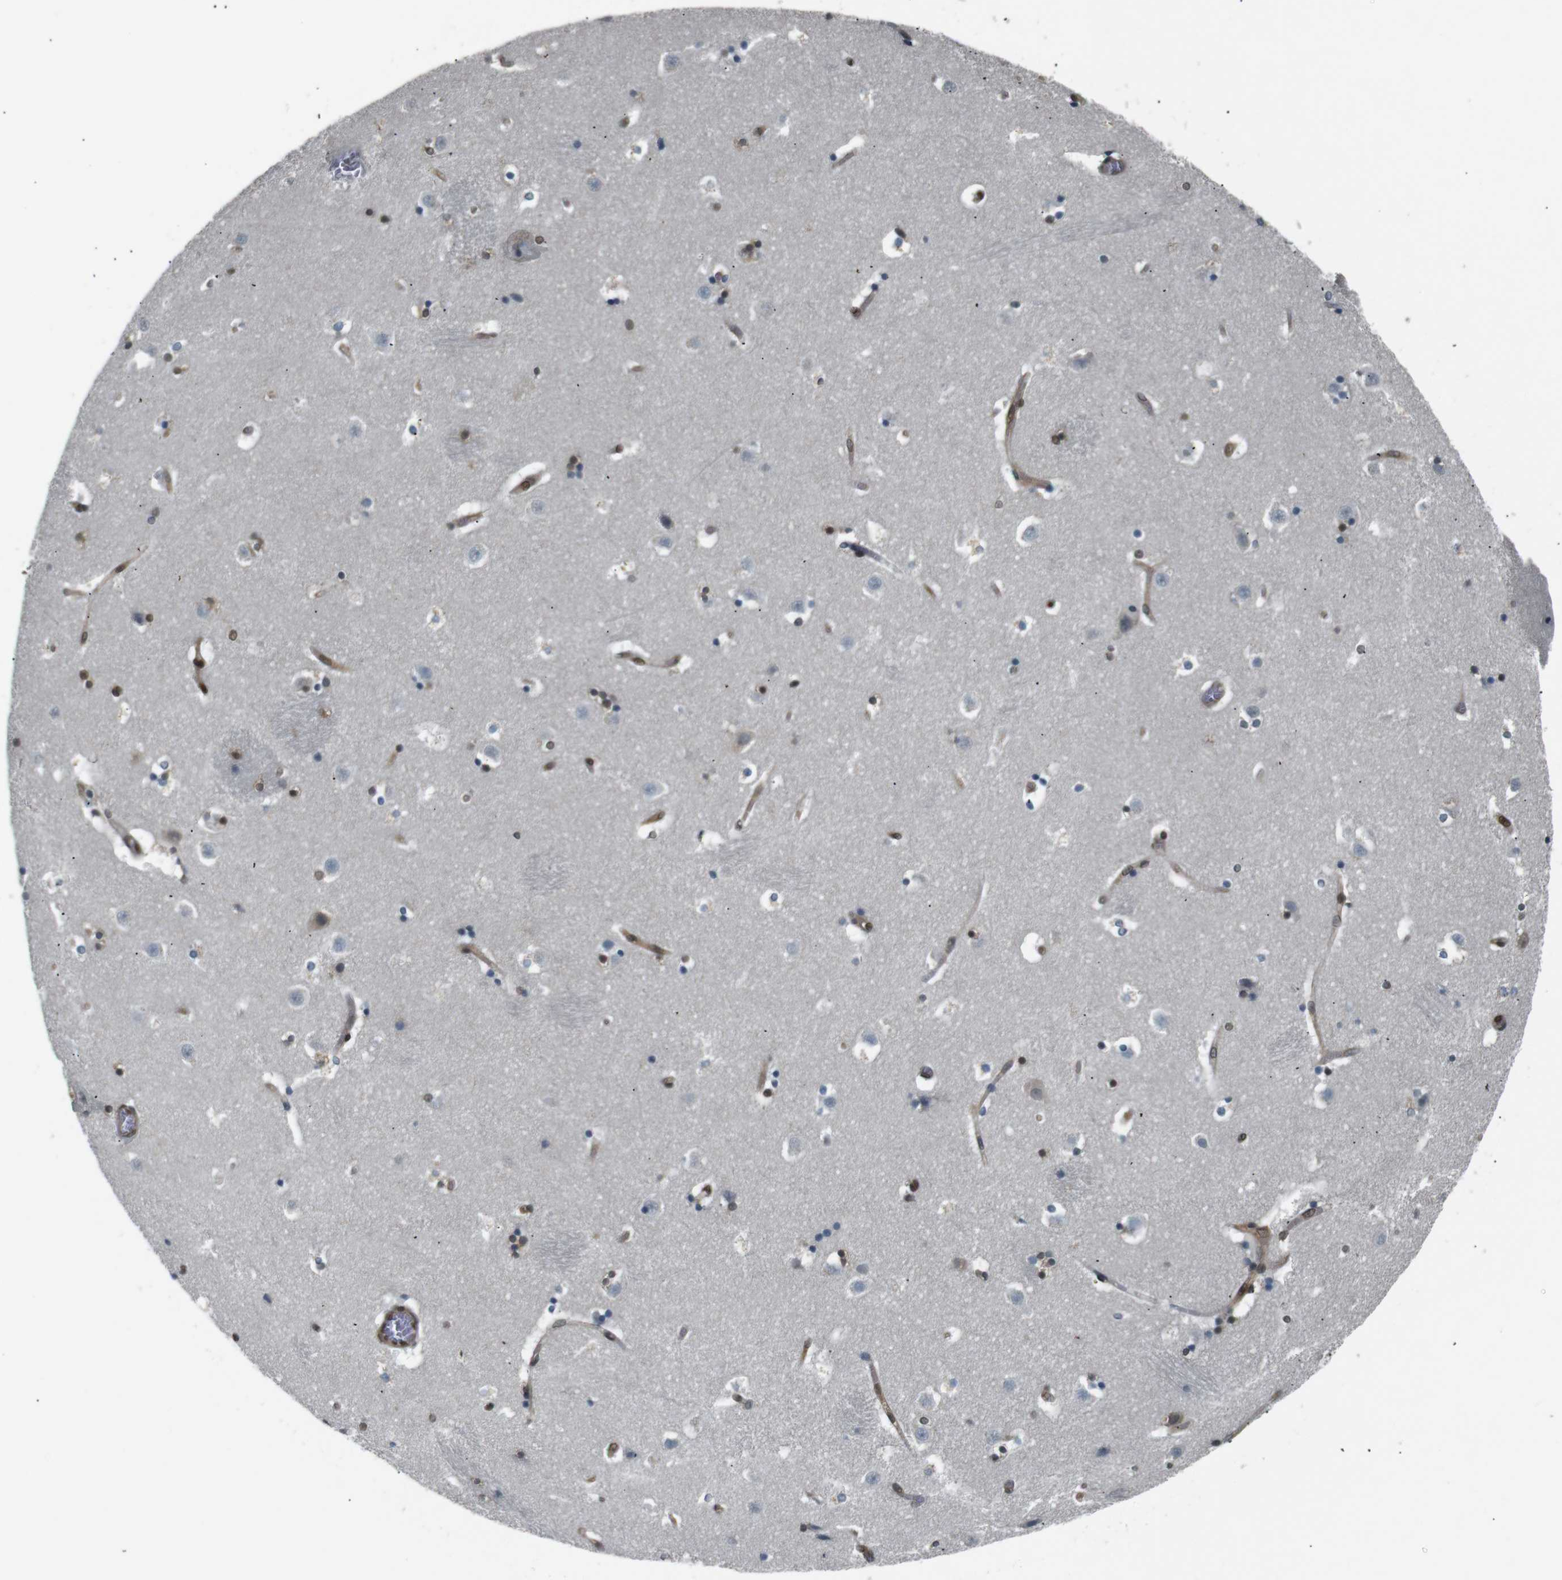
{"staining": {"intensity": "moderate", "quantity": ">75%", "location": "nuclear"}, "tissue": "caudate", "cell_type": "Glial cells", "image_type": "normal", "snomed": [{"axis": "morphology", "description": "Normal tissue, NOS"}, {"axis": "topography", "description": "Lateral ventricle wall"}], "caption": "Approximately >75% of glial cells in unremarkable caudate reveal moderate nuclear protein expression as visualized by brown immunohistochemical staining.", "gene": "NHEJ1", "patient": {"sex": "male", "age": 45}}